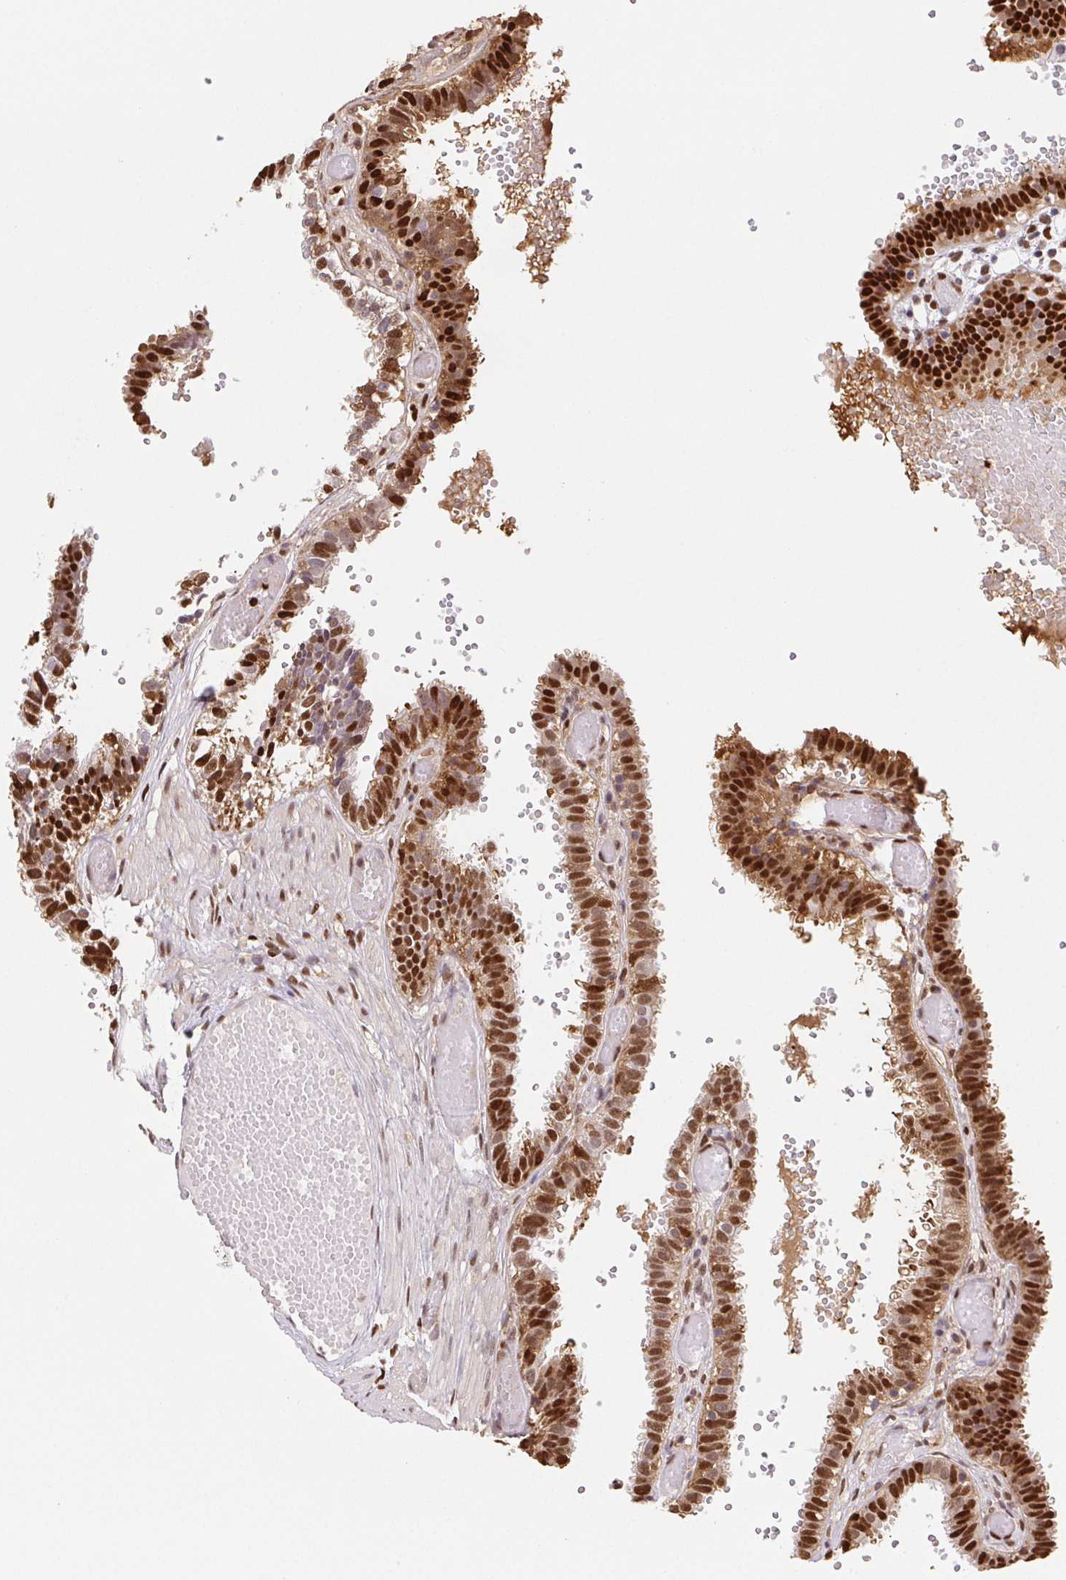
{"staining": {"intensity": "strong", "quantity": ">75%", "location": "nuclear"}, "tissue": "fallopian tube", "cell_type": "Glandular cells", "image_type": "normal", "snomed": [{"axis": "morphology", "description": "Normal tissue, NOS"}, {"axis": "topography", "description": "Fallopian tube"}], "caption": "Immunohistochemical staining of benign human fallopian tube shows >75% levels of strong nuclear protein staining in approximately >75% of glandular cells. (DAB (3,3'-diaminobenzidine) IHC with brightfield microscopy, high magnification).", "gene": "SETSIP", "patient": {"sex": "female", "age": 37}}